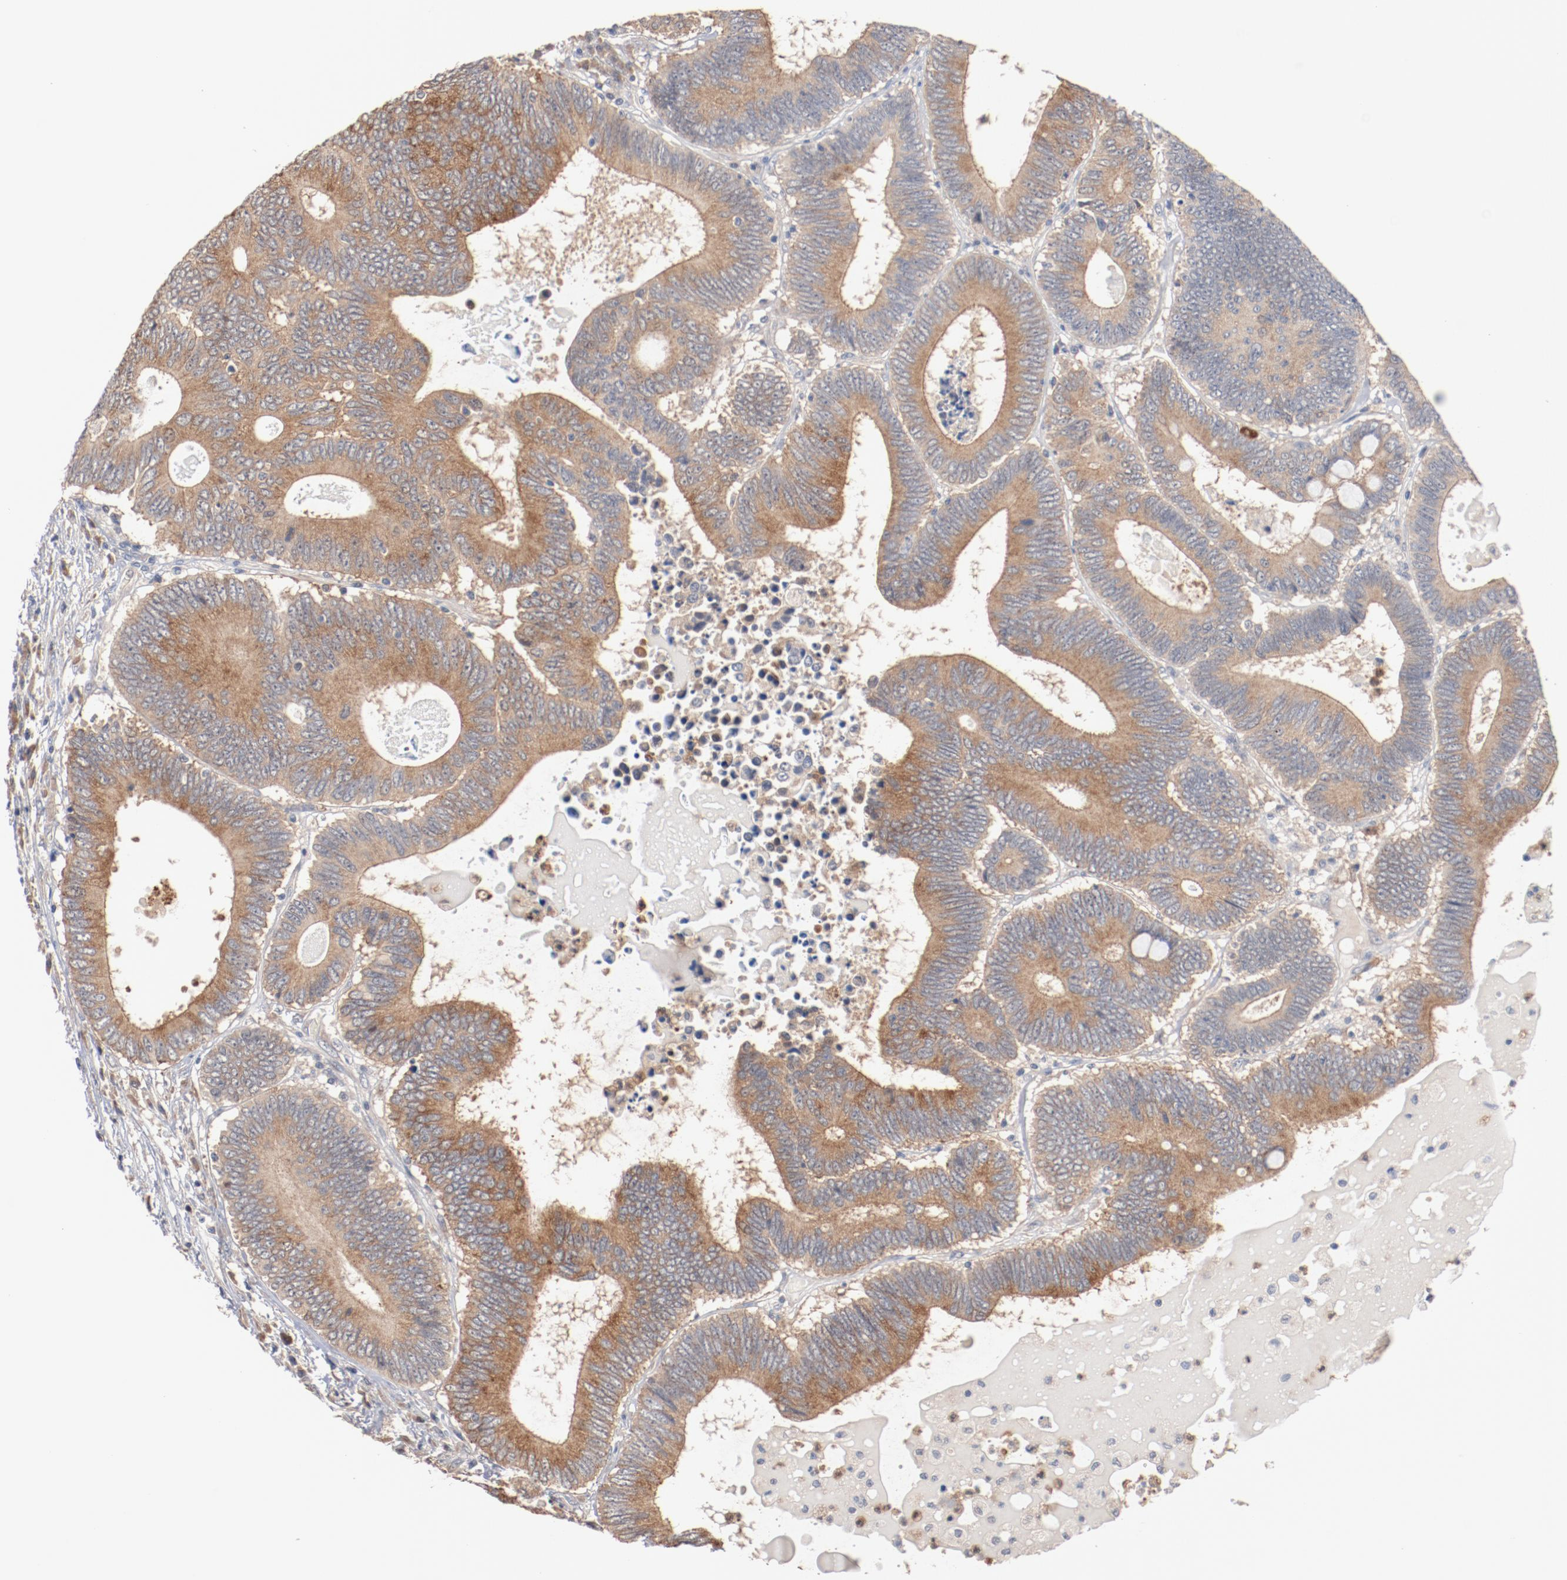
{"staining": {"intensity": "moderate", "quantity": ">75%", "location": "cytoplasmic/membranous"}, "tissue": "colorectal cancer", "cell_type": "Tumor cells", "image_type": "cancer", "snomed": [{"axis": "morphology", "description": "Adenocarcinoma, NOS"}, {"axis": "topography", "description": "Colon"}], "caption": "Immunohistochemical staining of human adenocarcinoma (colorectal) displays moderate cytoplasmic/membranous protein staining in about >75% of tumor cells. (DAB (3,3'-diaminobenzidine) IHC, brown staining for protein, blue staining for nuclei).", "gene": "RNASE11", "patient": {"sex": "female", "age": 78}}